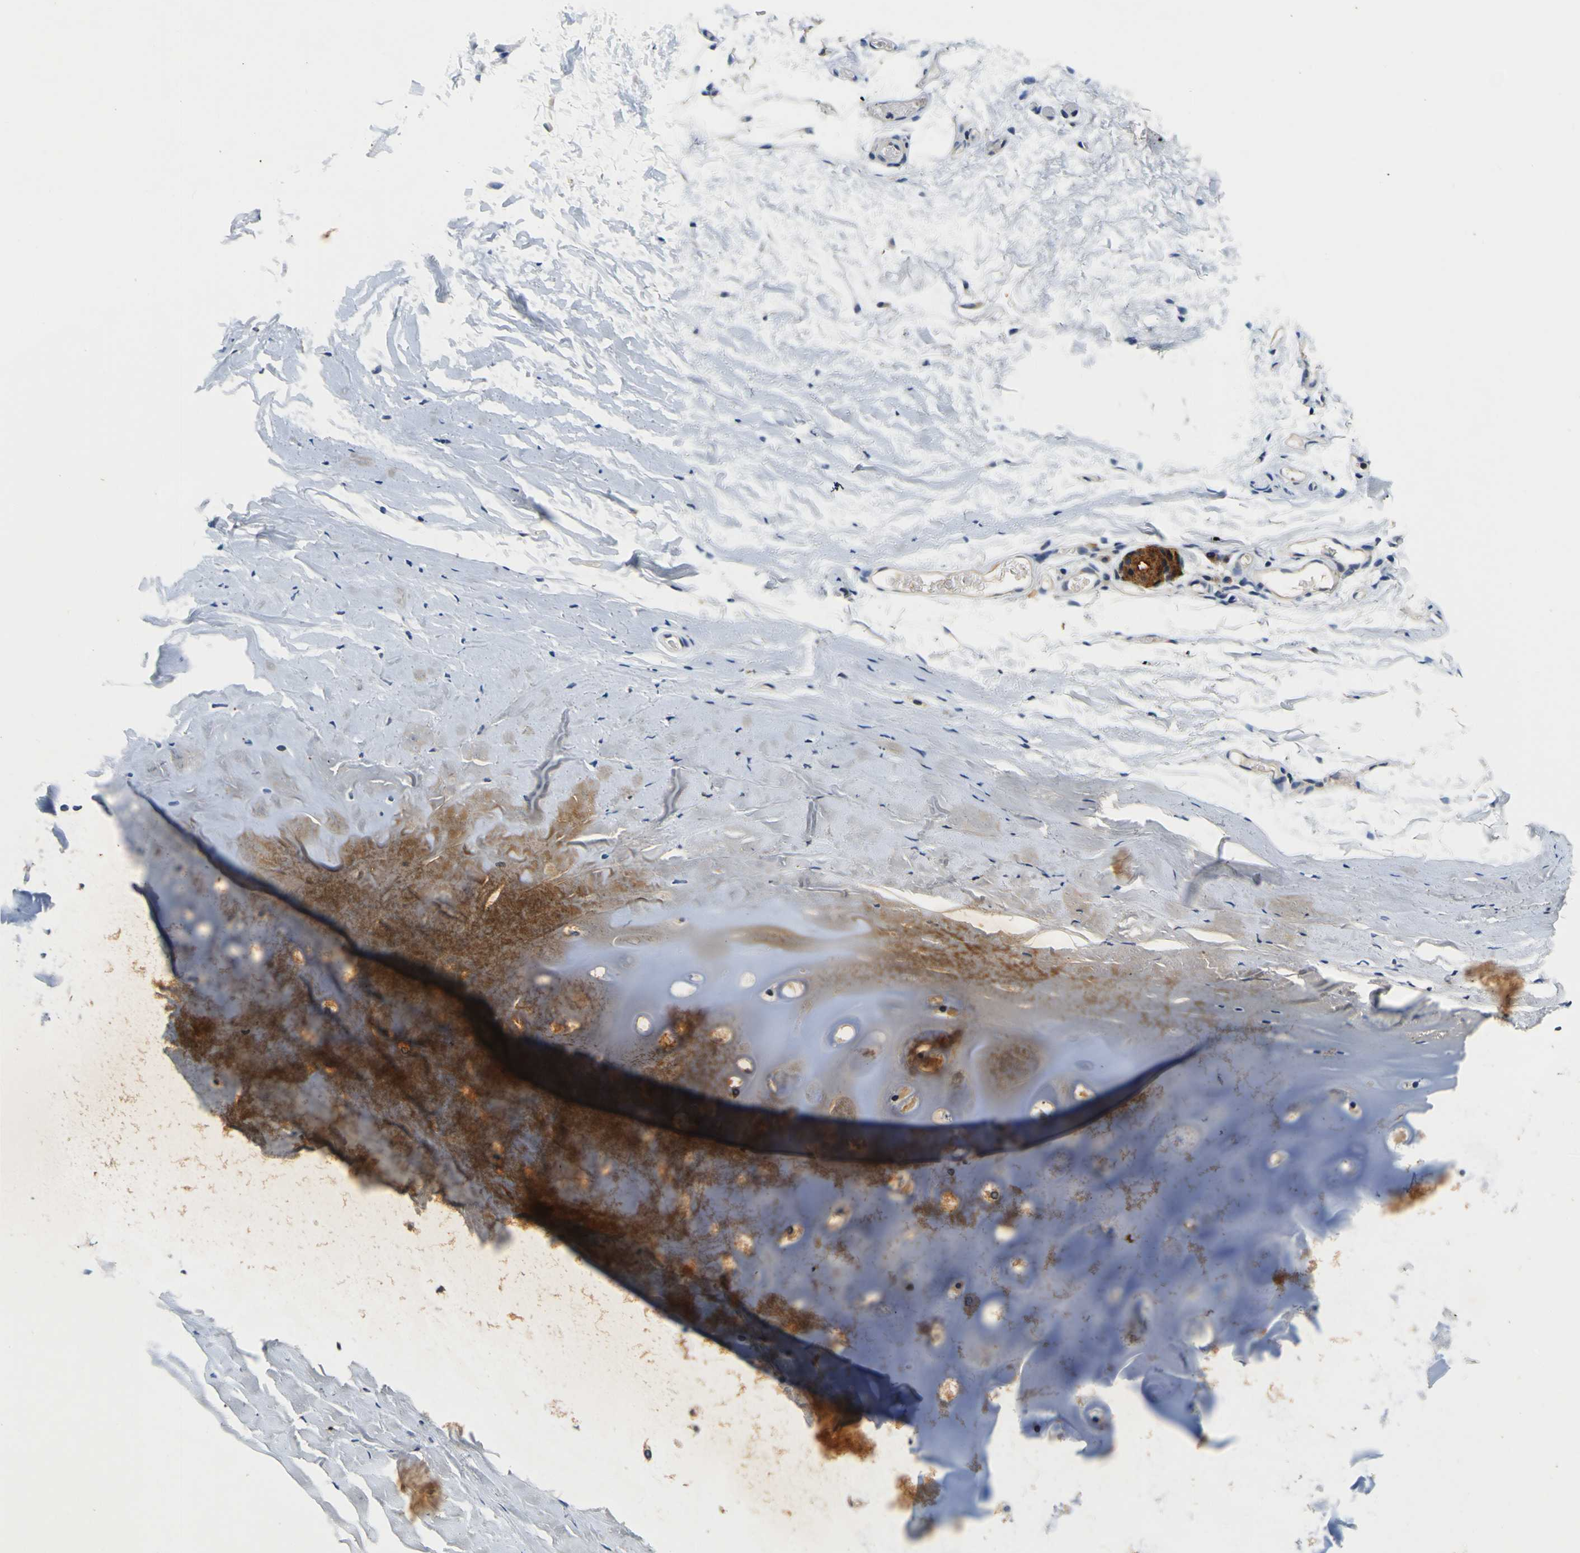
{"staining": {"intensity": "negative", "quantity": "none", "location": "none"}, "tissue": "adipose tissue", "cell_type": "Adipocytes", "image_type": "normal", "snomed": [{"axis": "morphology", "description": "Normal tissue, NOS"}, {"axis": "topography", "description": "Bronchus"}], "caption": "Adipocytes show no significant protein expression in benign adipose tissue. (DAB immunohistochemistry with hematoxylin counter stain).", "gene": "TNIK", "patient": {"sex": "female", "age": 73}}